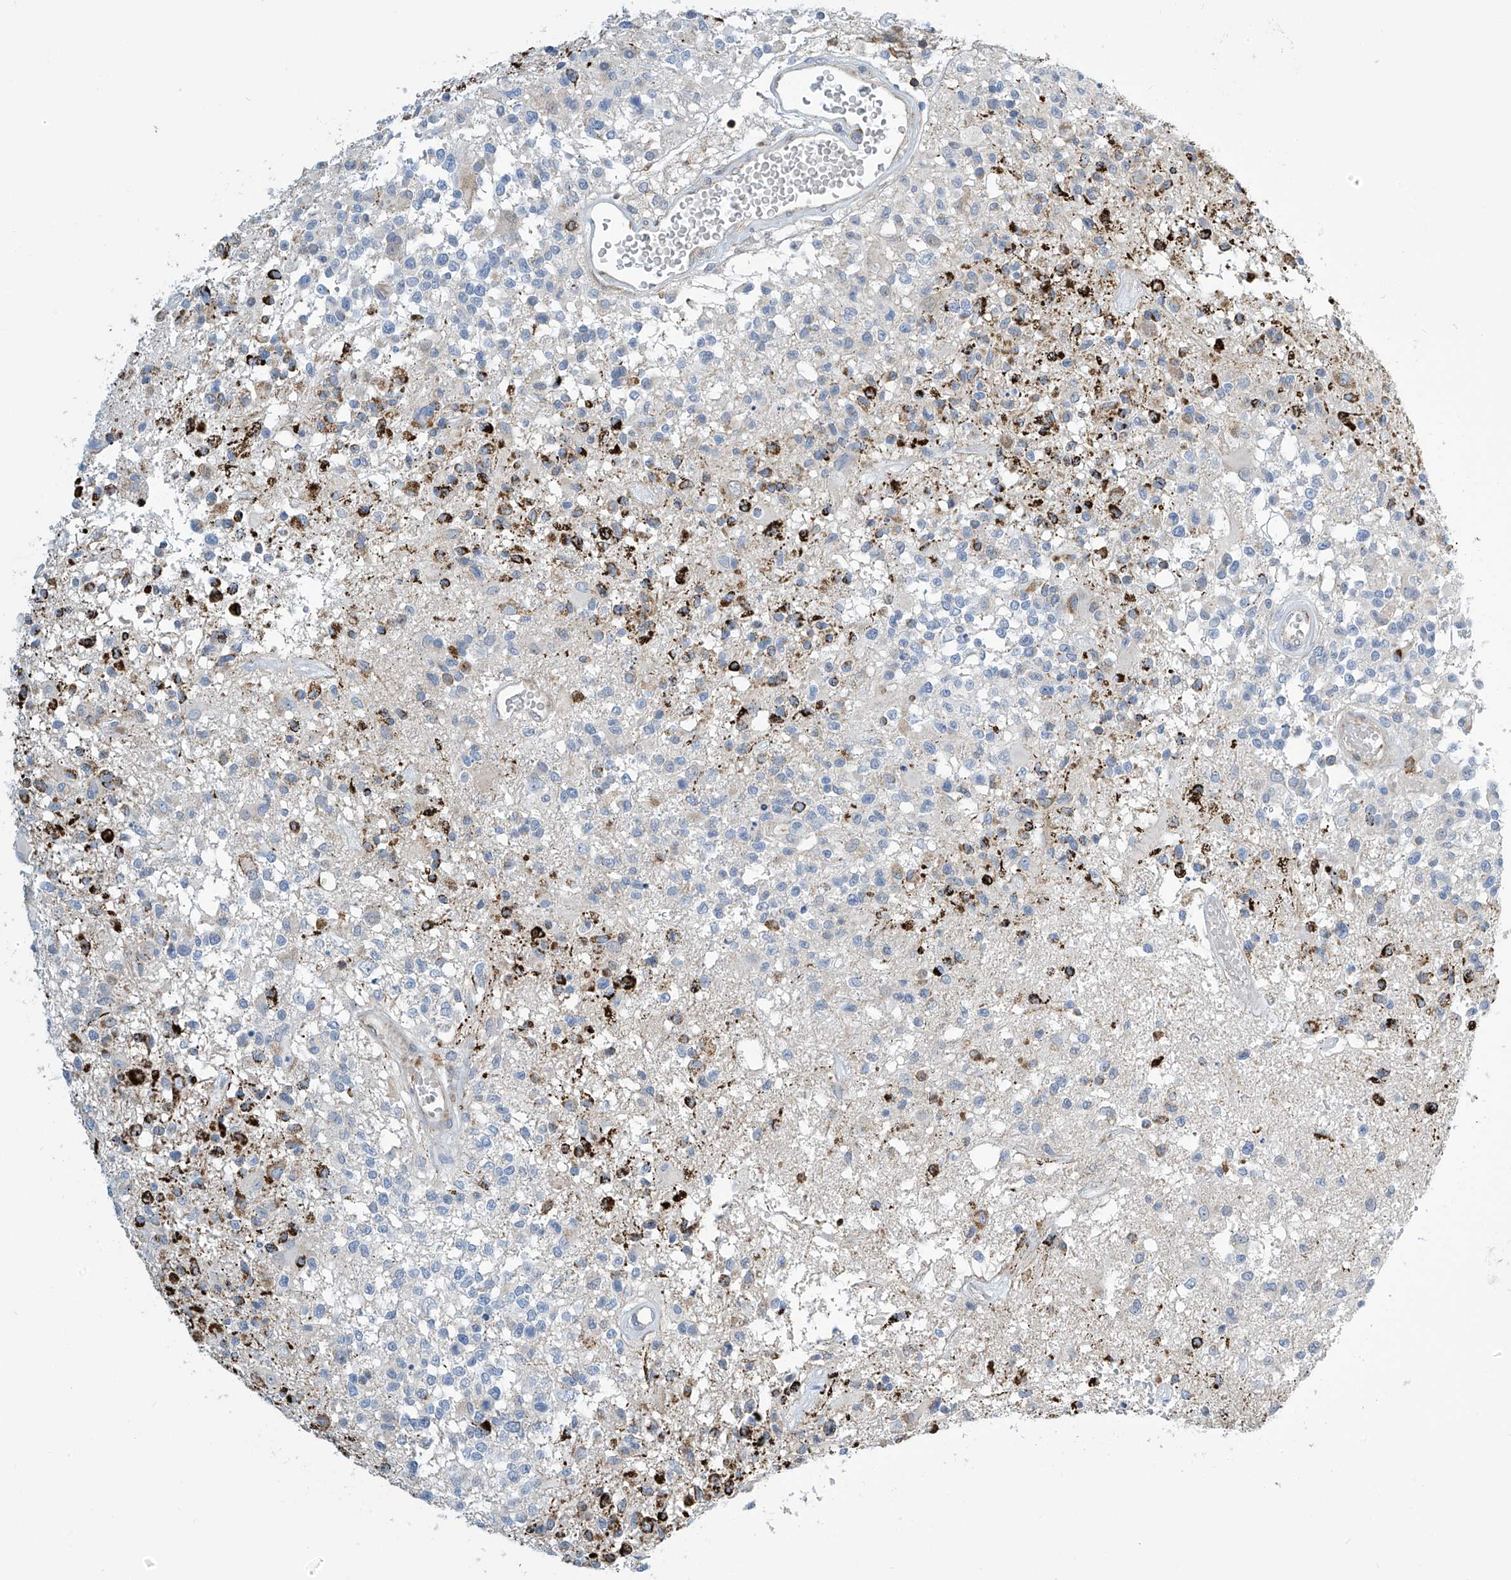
{"staining": {"intensity": "negative", "quantity": "none", "location": "none"}, "tissue": "glioma", "cell_type": "Tumor cells", "image_type": "cancer", "snomed": [{"axis": "morphology", "description": "Glioma, malignant, High grade"}, {"axis": "morphology", "description": "Glioblastoma, NOS"}, {"axis": "topography", "description": "Brain"}], "caption": "Immunohistochemical staining of glioblastoma displays no significant staining in tumor cells.", "gene": "IBA57", "patient": {"sex": "male", "age": 60}}